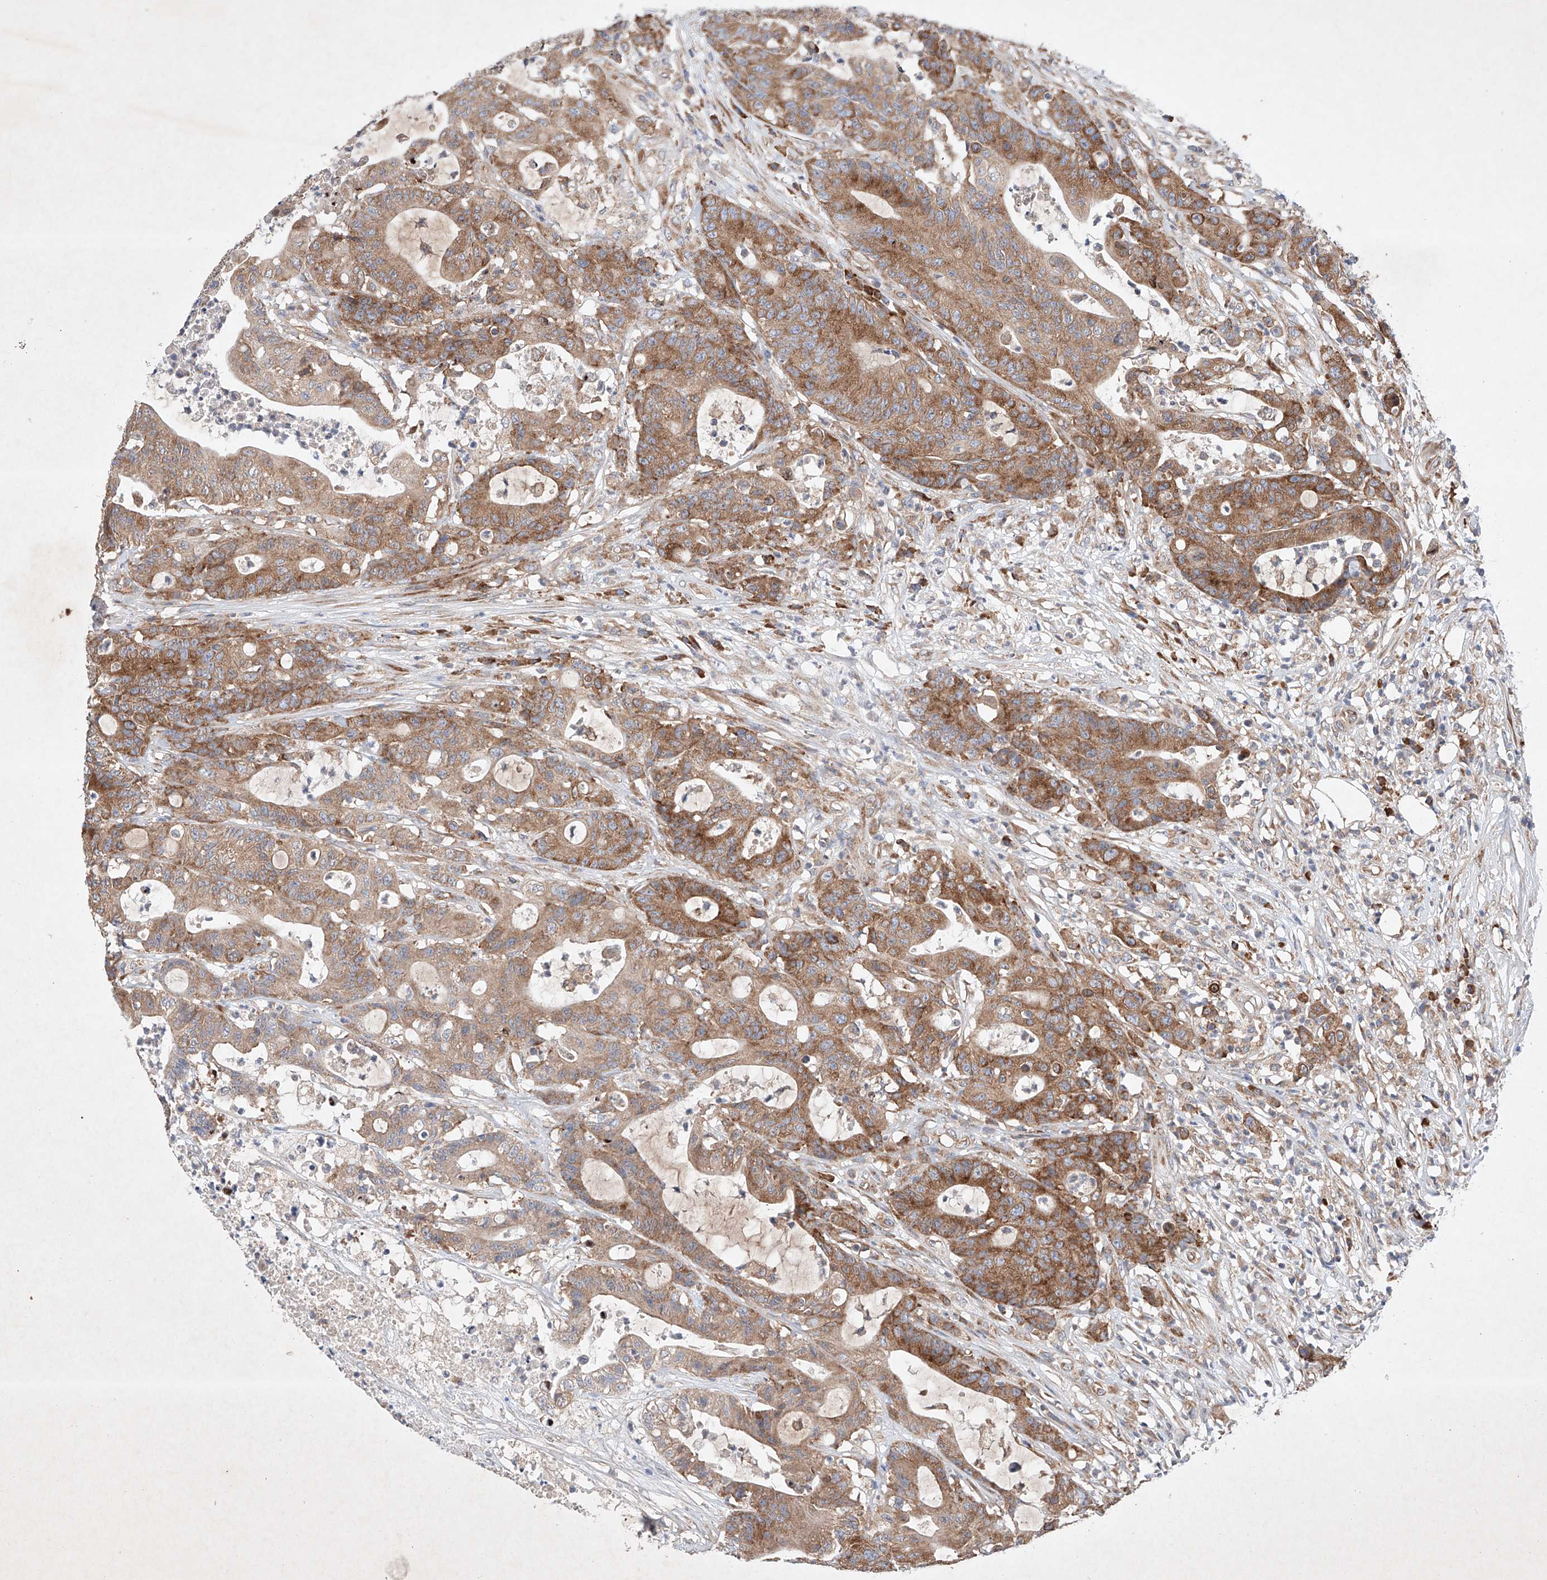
{"staining": {"intensity": "moderate", "quantity": ">75%", "location": "cytoplasmic/membranous"}, "tissue": "colorectal cancer", "cell_type": "Tumor cells", "image_type": "cancer", "snomed": [{"axis": "morphology", "description": "Adenocarcinoma, NOS"}, {"axis": "topography", "description": "Colon"}], "caption": "Moderate cytoplasmic/membranous positivity for a protein is identified in about >75% of tumor cells of colorectal cancer using immunohistochemistry (IHC).", "gene": "FASTK", "patient": {"sex": "female", "age": 84}}